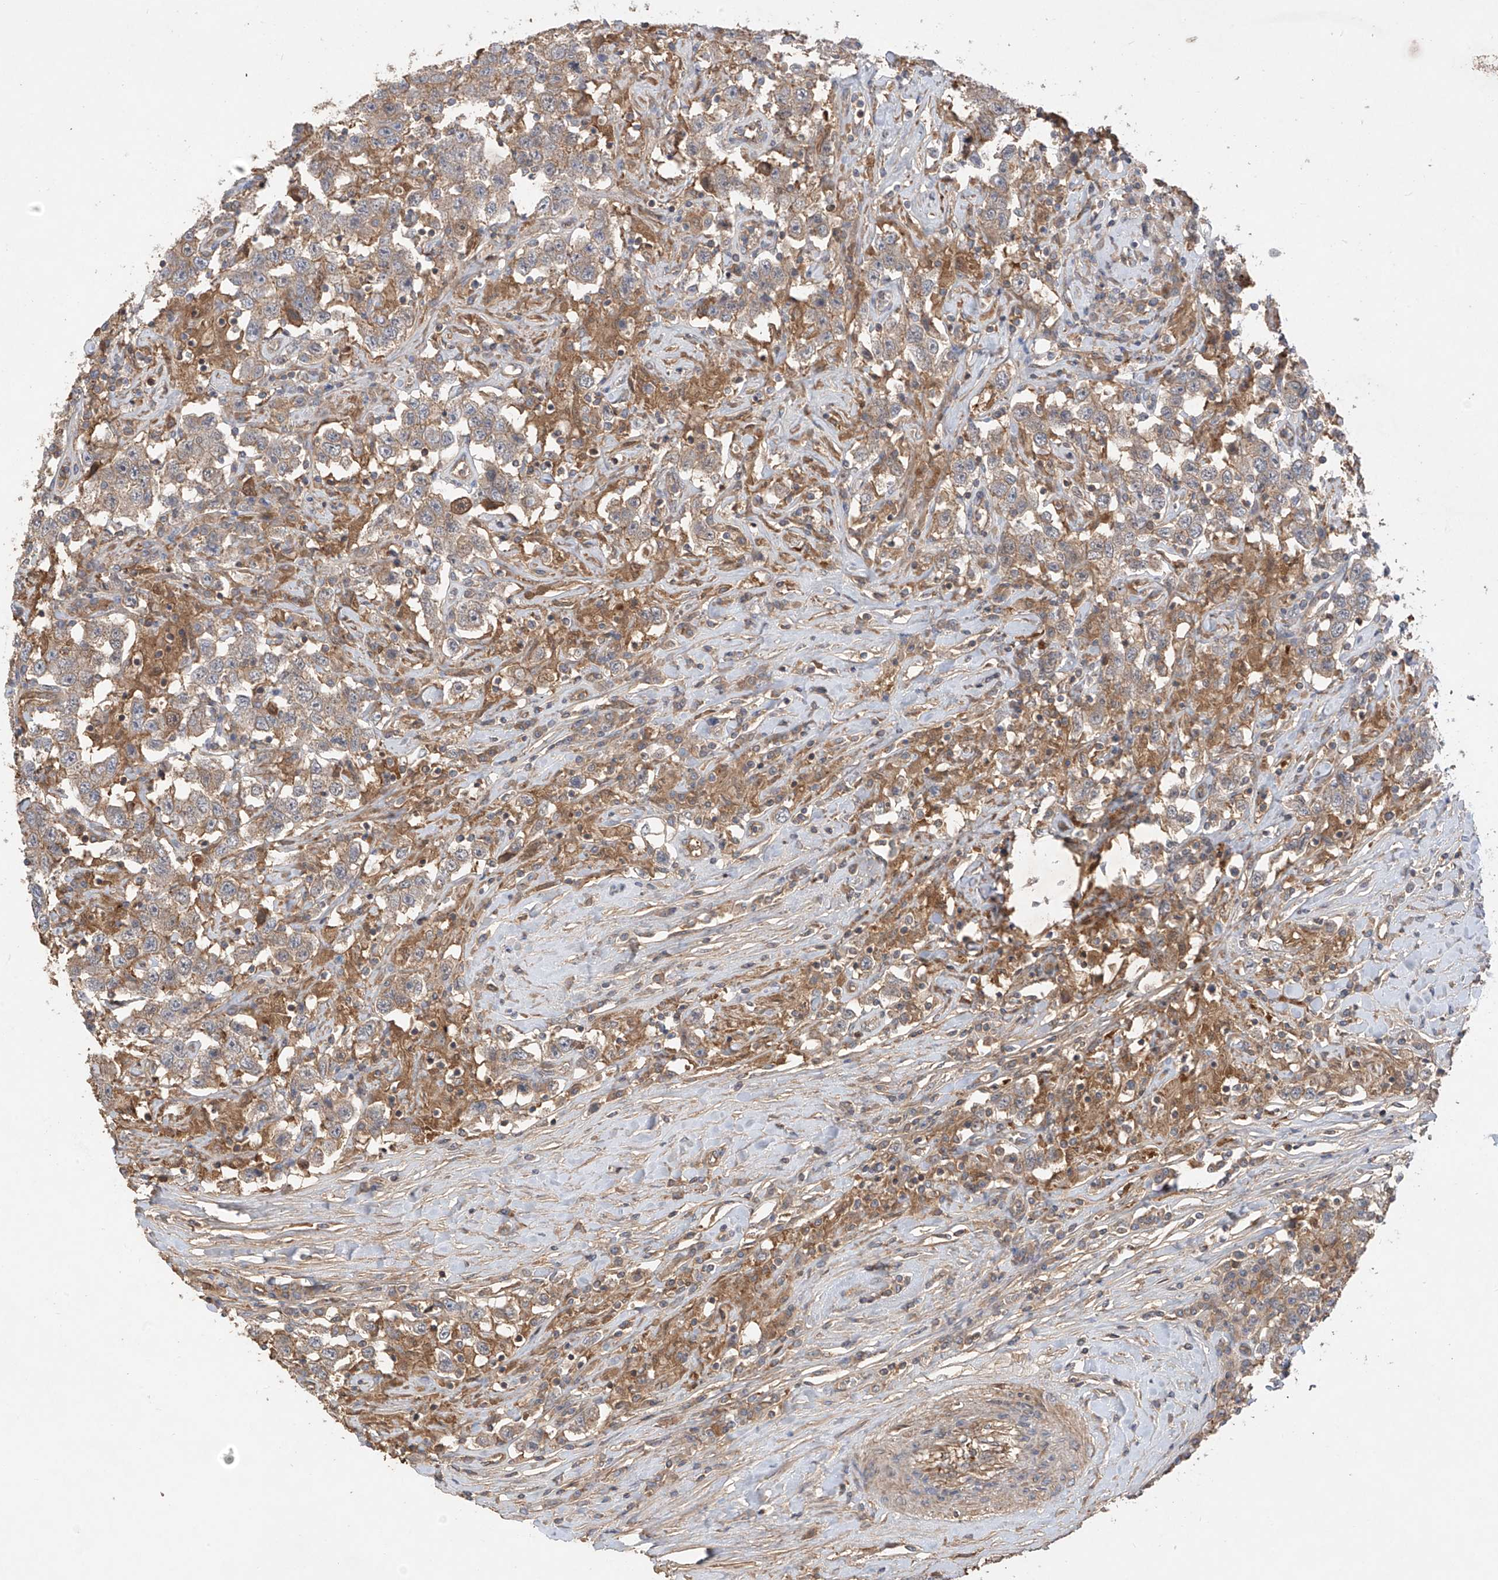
{"staining": {"intensity": "moderate", "quantity": "25%-75%", "location": "cytoplasmic/membranous"}, "tissue": "testis cancer", "cell_type": "Tumor cells", "image_type": "cancer", "snomed": [{"axis": "morphology", "description": "Seminoma, NOS"}, {"axis": "topography", "description": "Testis"}], "caption": "This is a histology image of IHC staining of testis cancer (seminoma), which shows moderate expression in the cytoplasmic/membranous of tumor cells.", "gene": "CACNA2D4", "patient": {"sex": "male", "age": 41}}